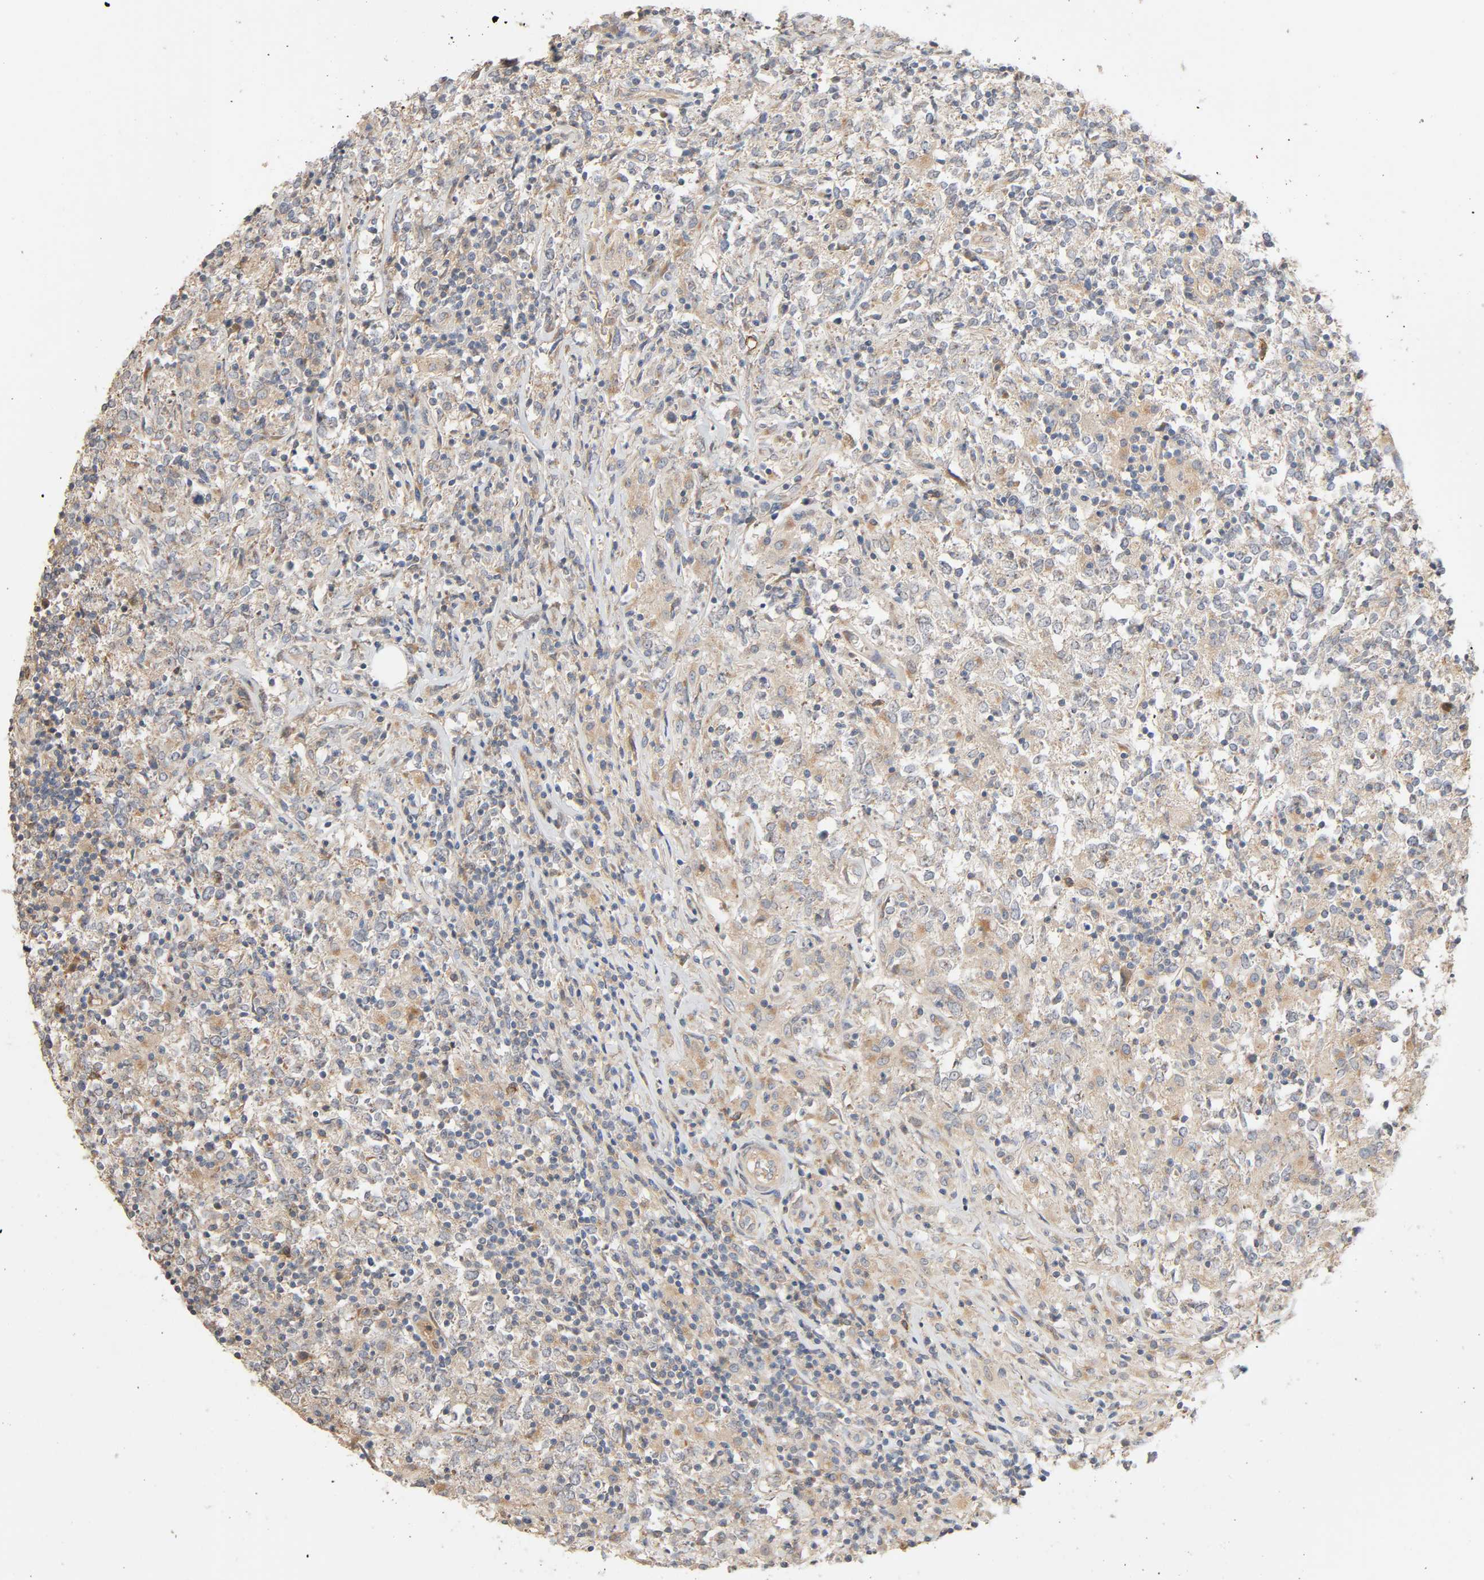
{"staining": {"intensity": "negative", "quantity": "none", "location": "none"}, "tissue": "lymphoma", "cell_type": "Tumor cells", "image_type": "cancer", "snomed": [{"axis": "morphology", "description": "Malignant lymphoma, non-Hodgkin's type, High grade"}, {"axis": "topography", "description": "Lymph node"}], "caption": "Immunohistochemistry (IHC) histopathology image of neoplastic tissue: malignant lymphoma, non-Hodgkin's type (high-grade) stained with DAB demonstrates no significant protein positivity in tumor cells. (DAB immunohistochemistry with hematoxylin counter stain).", "gene": "SGSM1", "patient": {"sex": "female", "age": 84}}